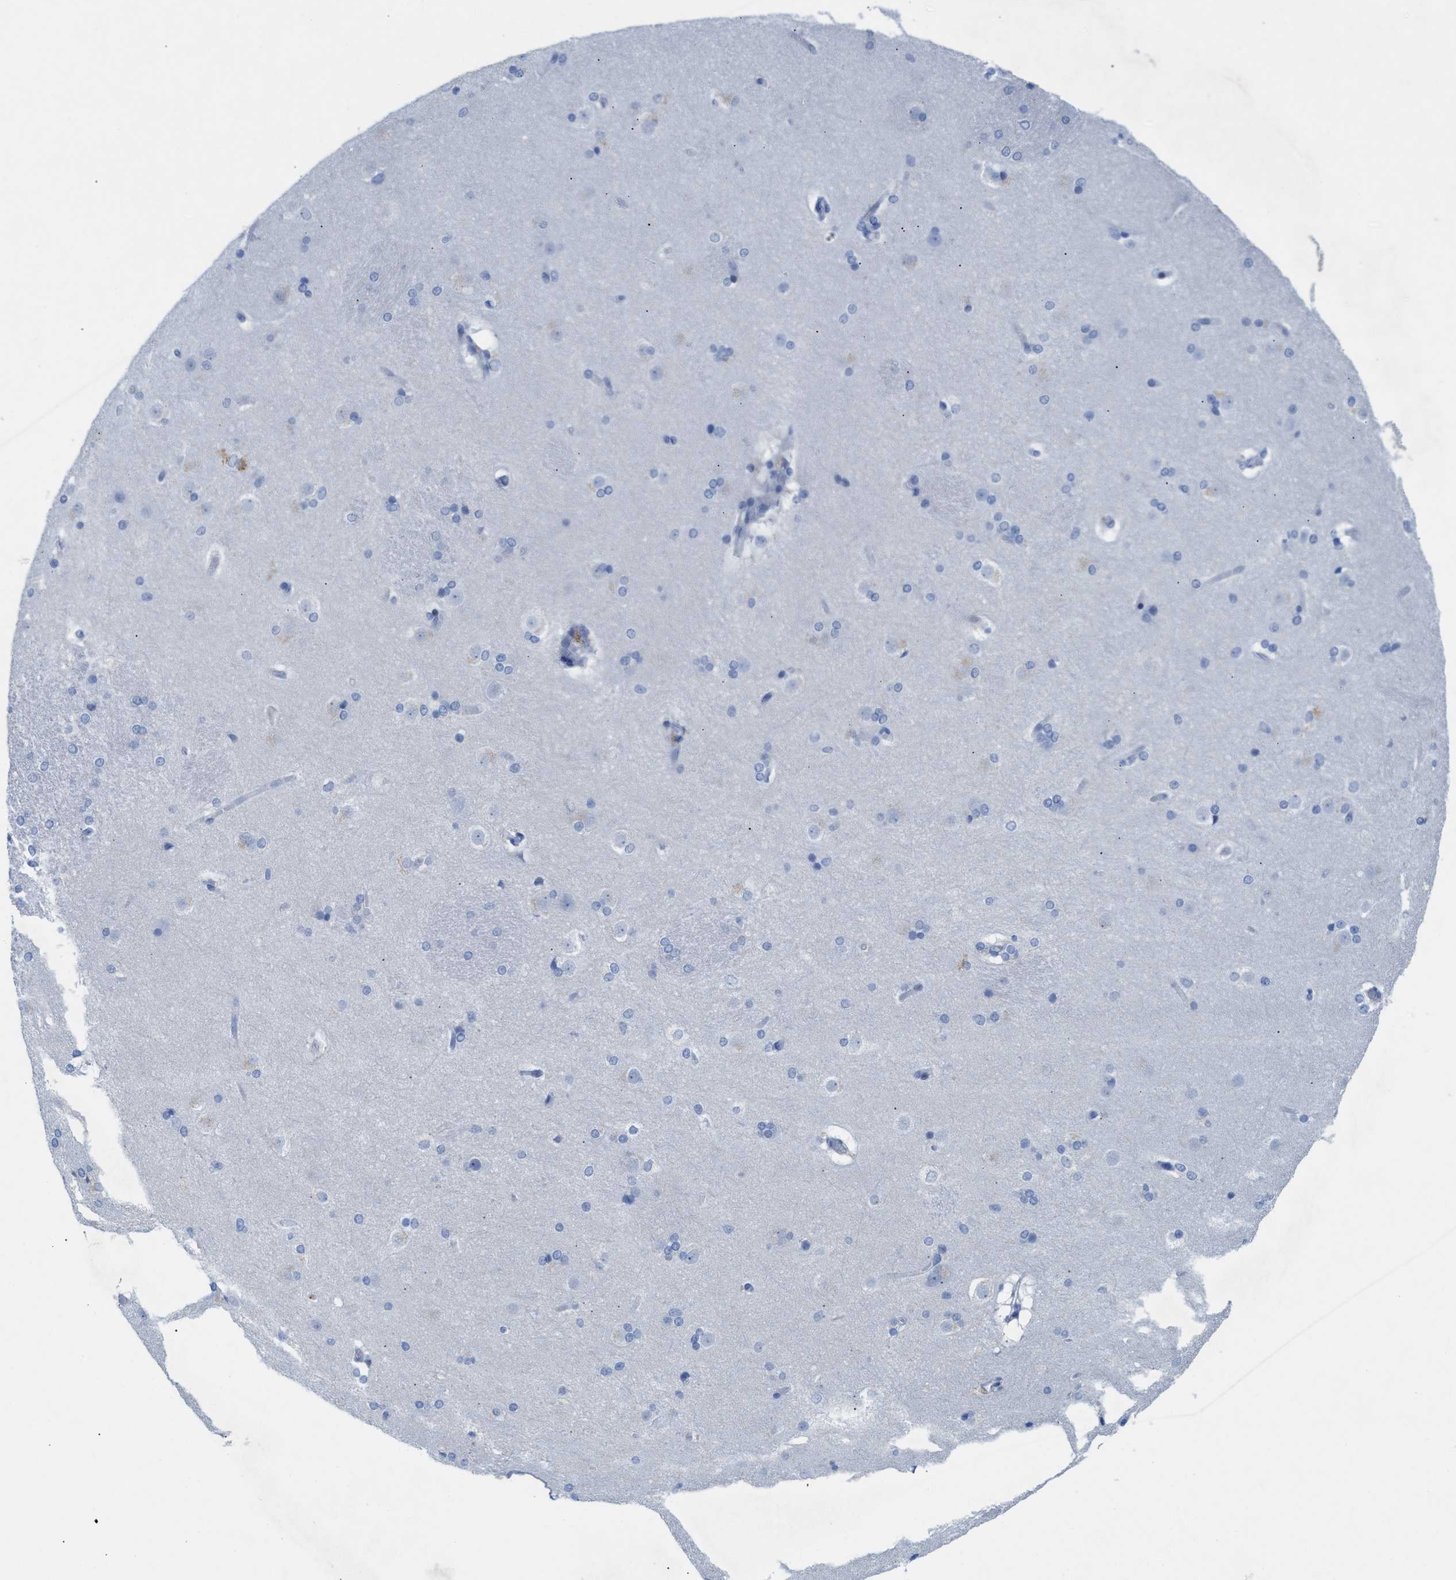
{"staining": {"intensity": "negative", "quantity": "none", "location": "none"}, "tissue": "caudate", "cell_type": "Glial cells", "image_type": "normal", "snomed": [{"axis": "morphology", "description": "Normal tissue, NOS"}, {"axis": "topography", "description": "Lateral ventricle wall"}], "caption": "Photomicrograph shows no significant protein expression in glial cells of normal caudate.", "gene": "ANKFN1", "patient": {"sex": "female", "age": 19}}